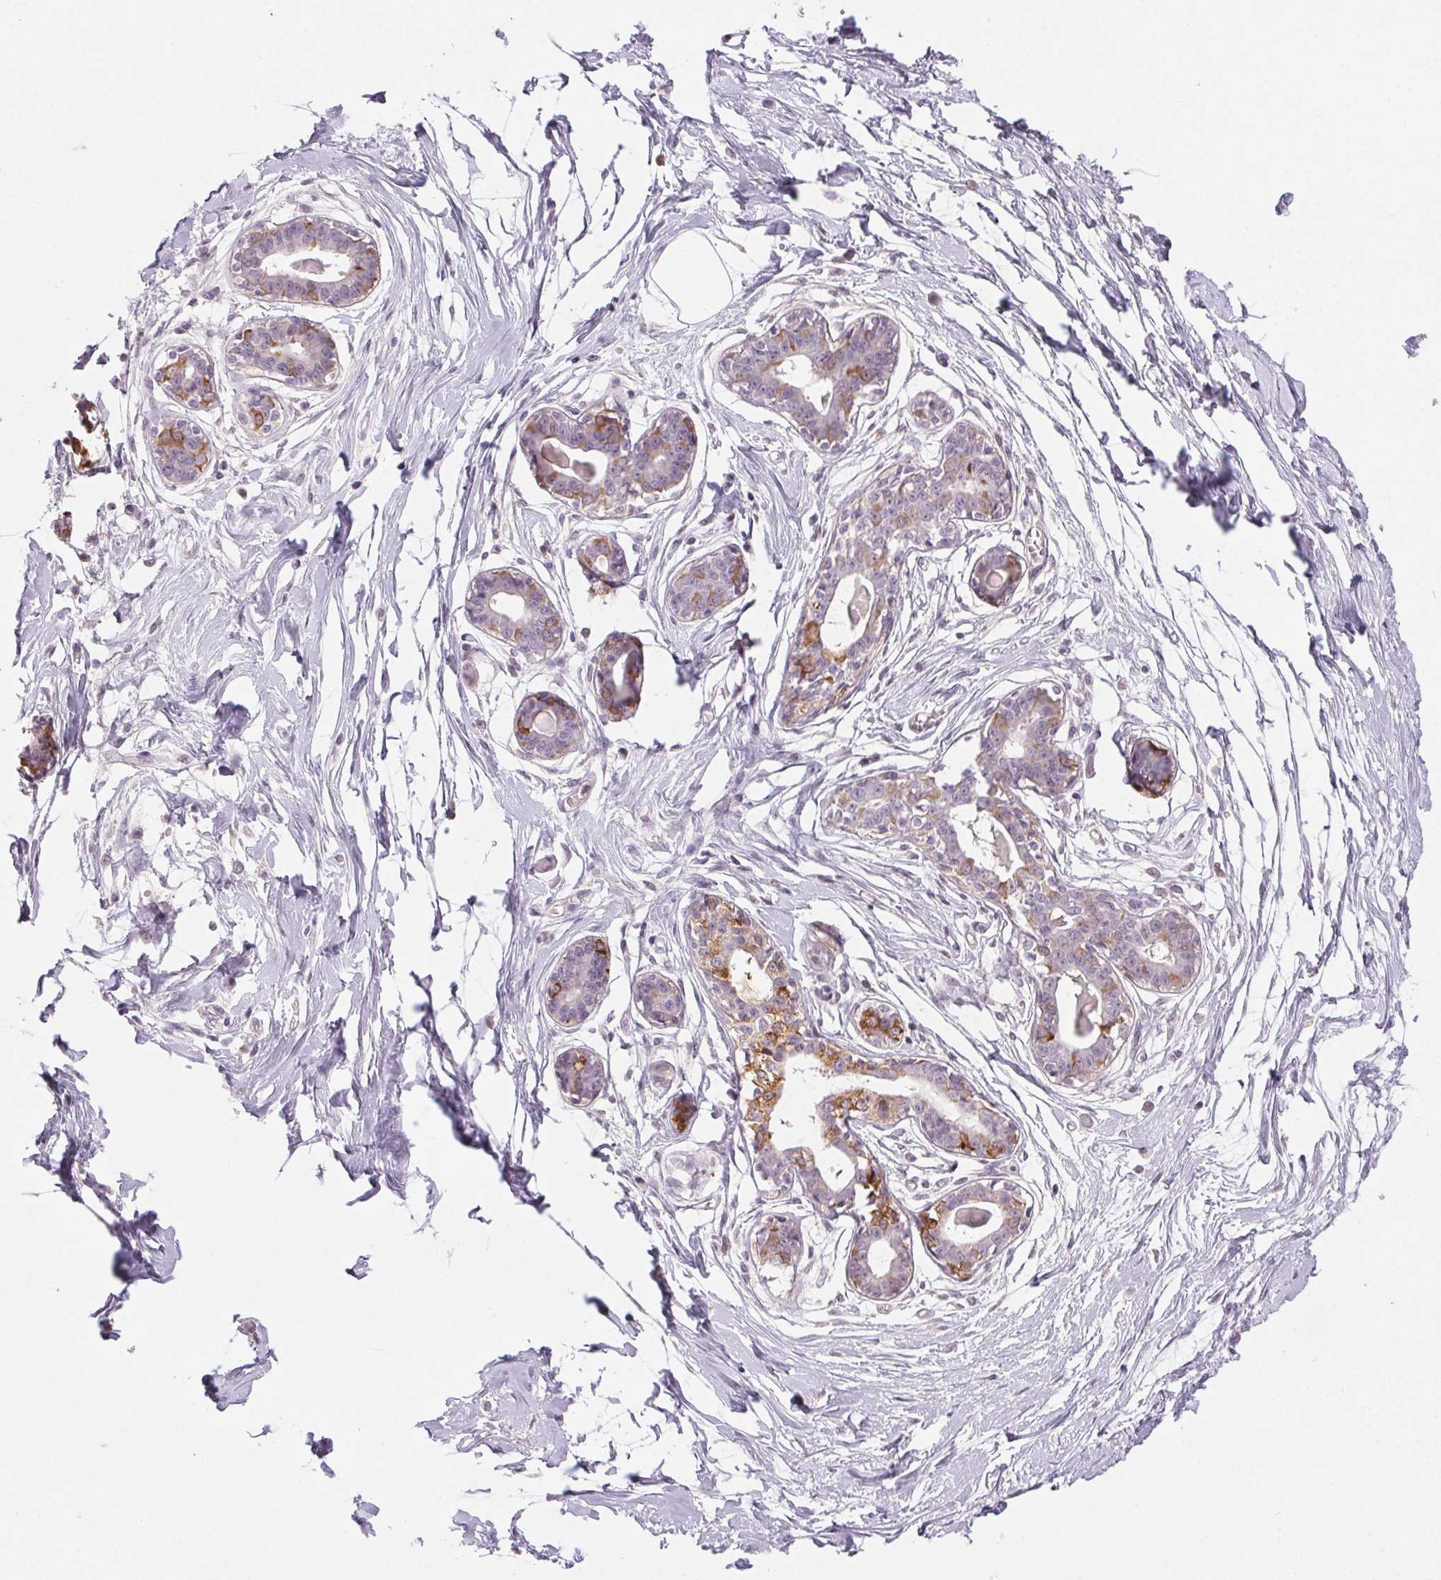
{"staining": {"intensity": "weak", "quantity": "25%-75%", "location": "cytoplasmic/membranous"}, "tissue": "breast", "cell_type": "Adipocytes", "image_type": "normal", "snomed": [{"axis": "morphology", "description": "Normal tissue, NOS"}, {"axis": "topography", "description": "Breast"}], "caption": "An IHC micrograph of normal tissue is shown. Protein staining in brown shows weak cytoplasmic/membranous positivity in breast within adipocytes.", "gene": "HHLA2", "patient": {"sex": "female", "age": 45}}